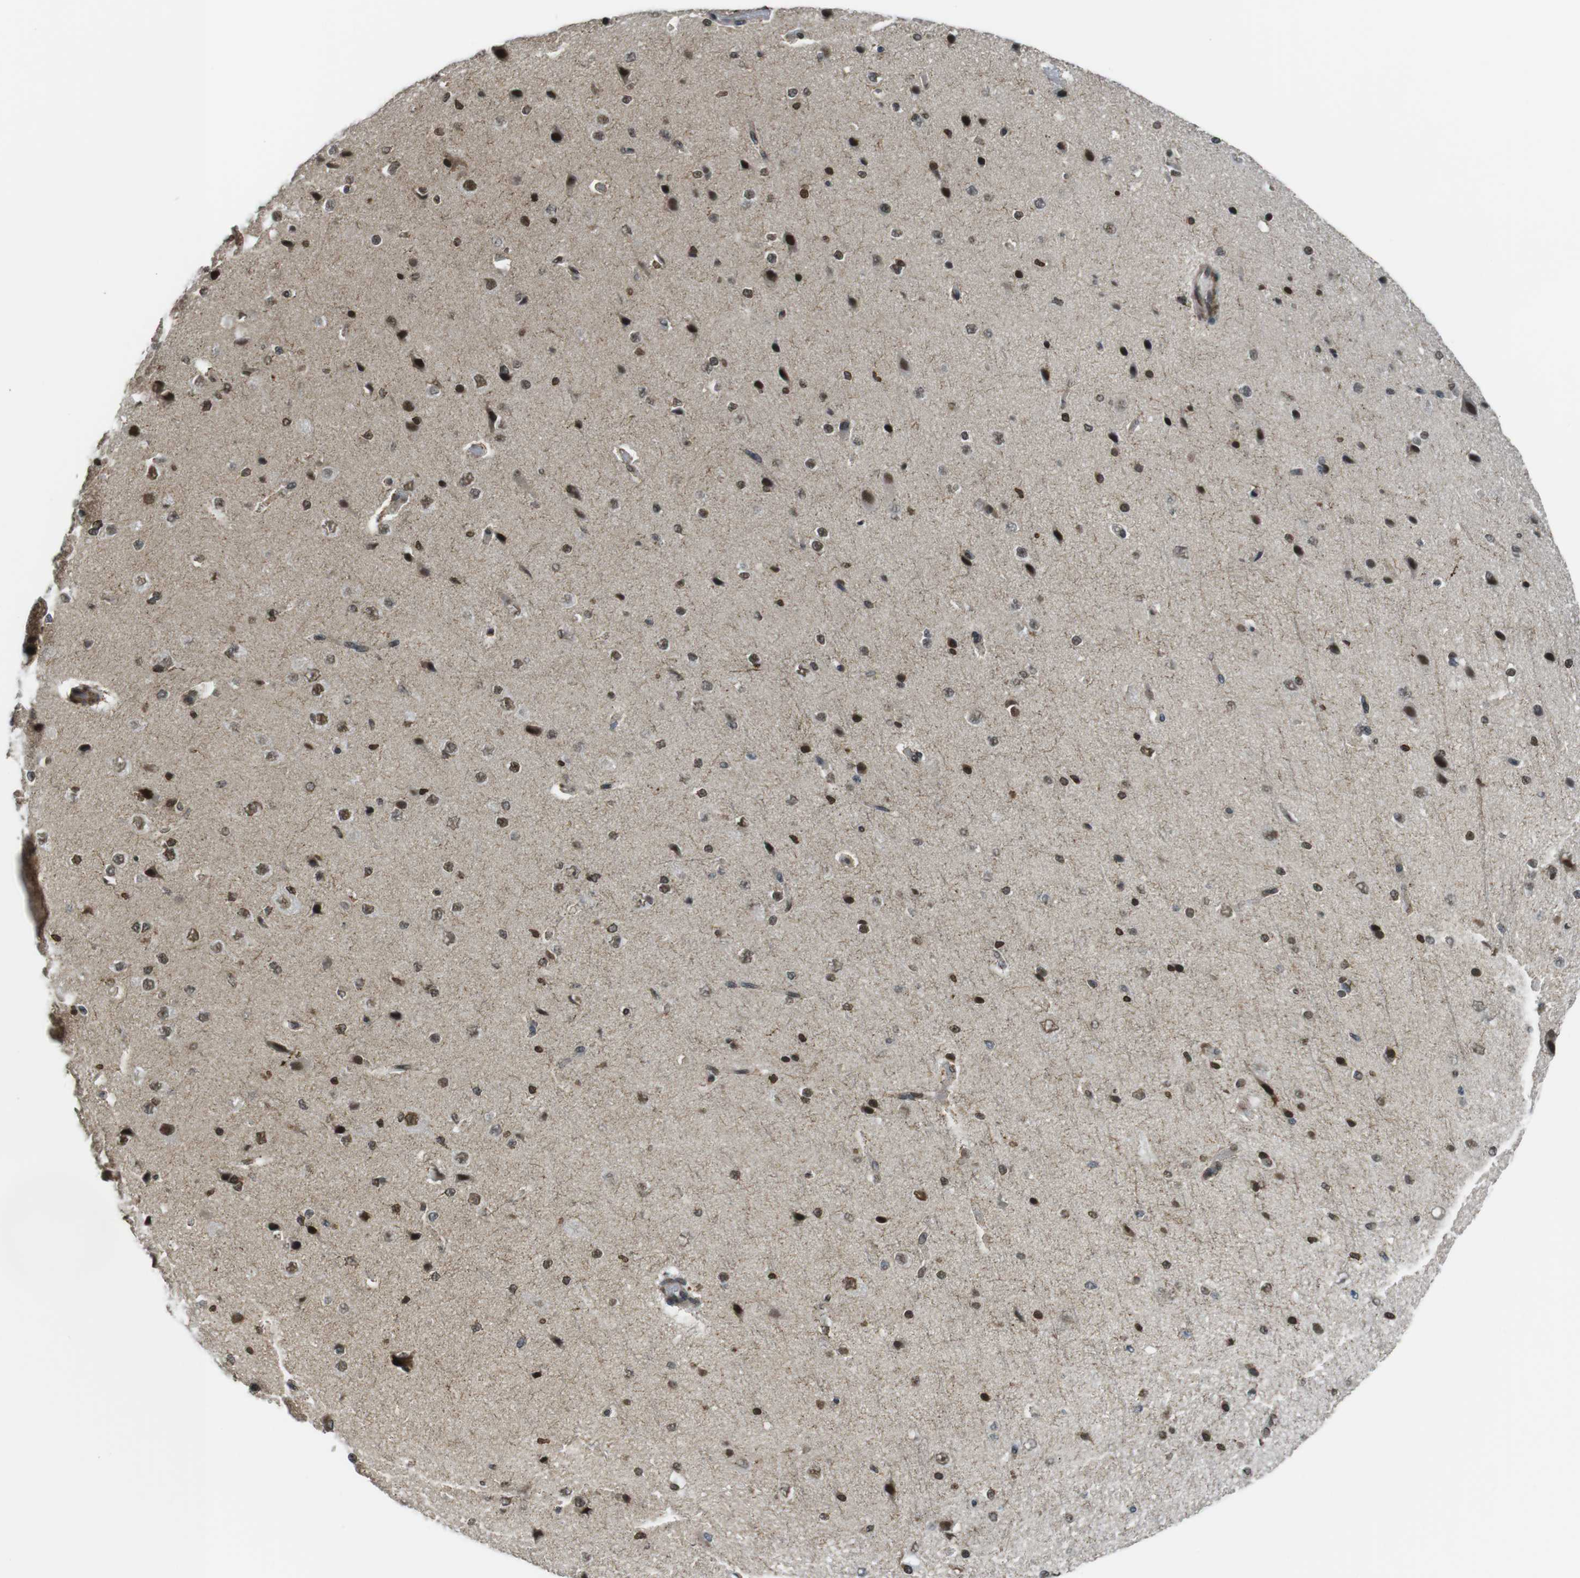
{"staining": {"intensity": "negative", "quantity": "none", "location": "none"}, "tissue": "cerebral cortex", "cell_type": "Endothelial cells", "image_type": "normal", "snomed": [{"axis": "morphology", "description": "Normal tissue, NOS"}, {"axis": "morphology", "description": "Developmental malformation"}, {"axis": "topography", "description": "Cerebral cortex"}], "caption": "Cerebral cortex stained for a protein using immunohistochemistry demonstrates no expression endothelial cells.", "gene": "USP7", "patient": {"sex": "female", "age": 30}}